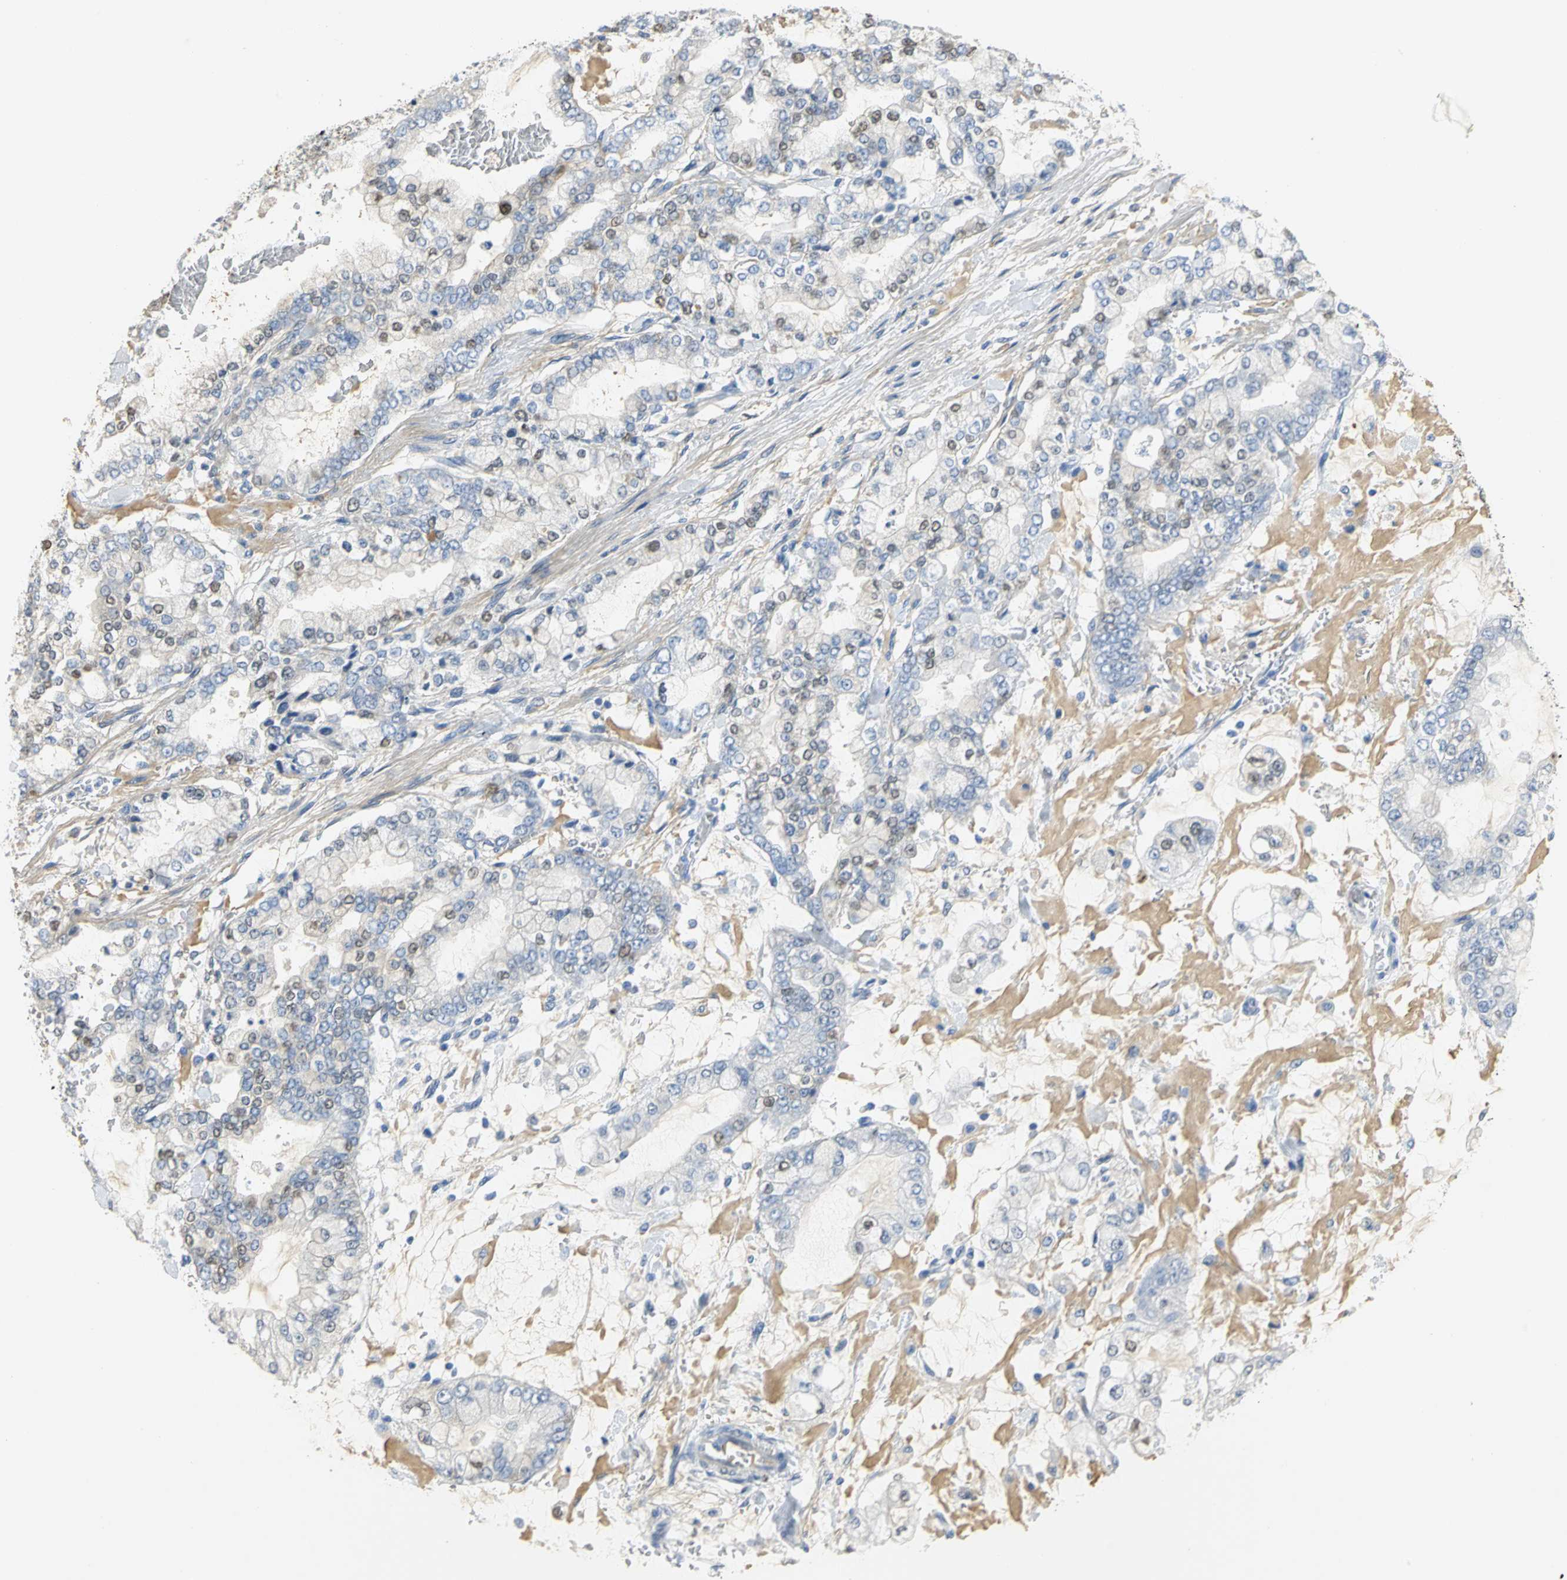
{"staining": {"intensity": "moderate", "quantity": "<25%", "location": "cytoplasmic/membranous,nuclear"}, "tissue": "stomach cancer", "cell_type": "Tumor cells", "image_type": "cancer", "snomed": [{"axis": "morphology", "description": "Normal tissue, NOS"}, {"axis": "morphology", "description": "Adenocarcinoma, NOS"}, {"axis": "topography", "description": "Stomach, upper"}, {"axis": "topography", "description": "Stomach"}], "caption": "Stomach cancer stained with a brown dye reveals moderate cytoplasmic/membranous and nuclear positive staining in approximately <25% of tumor cells.", "gene": "GYG2", "patient": {"sex": "male", "age": 76}}